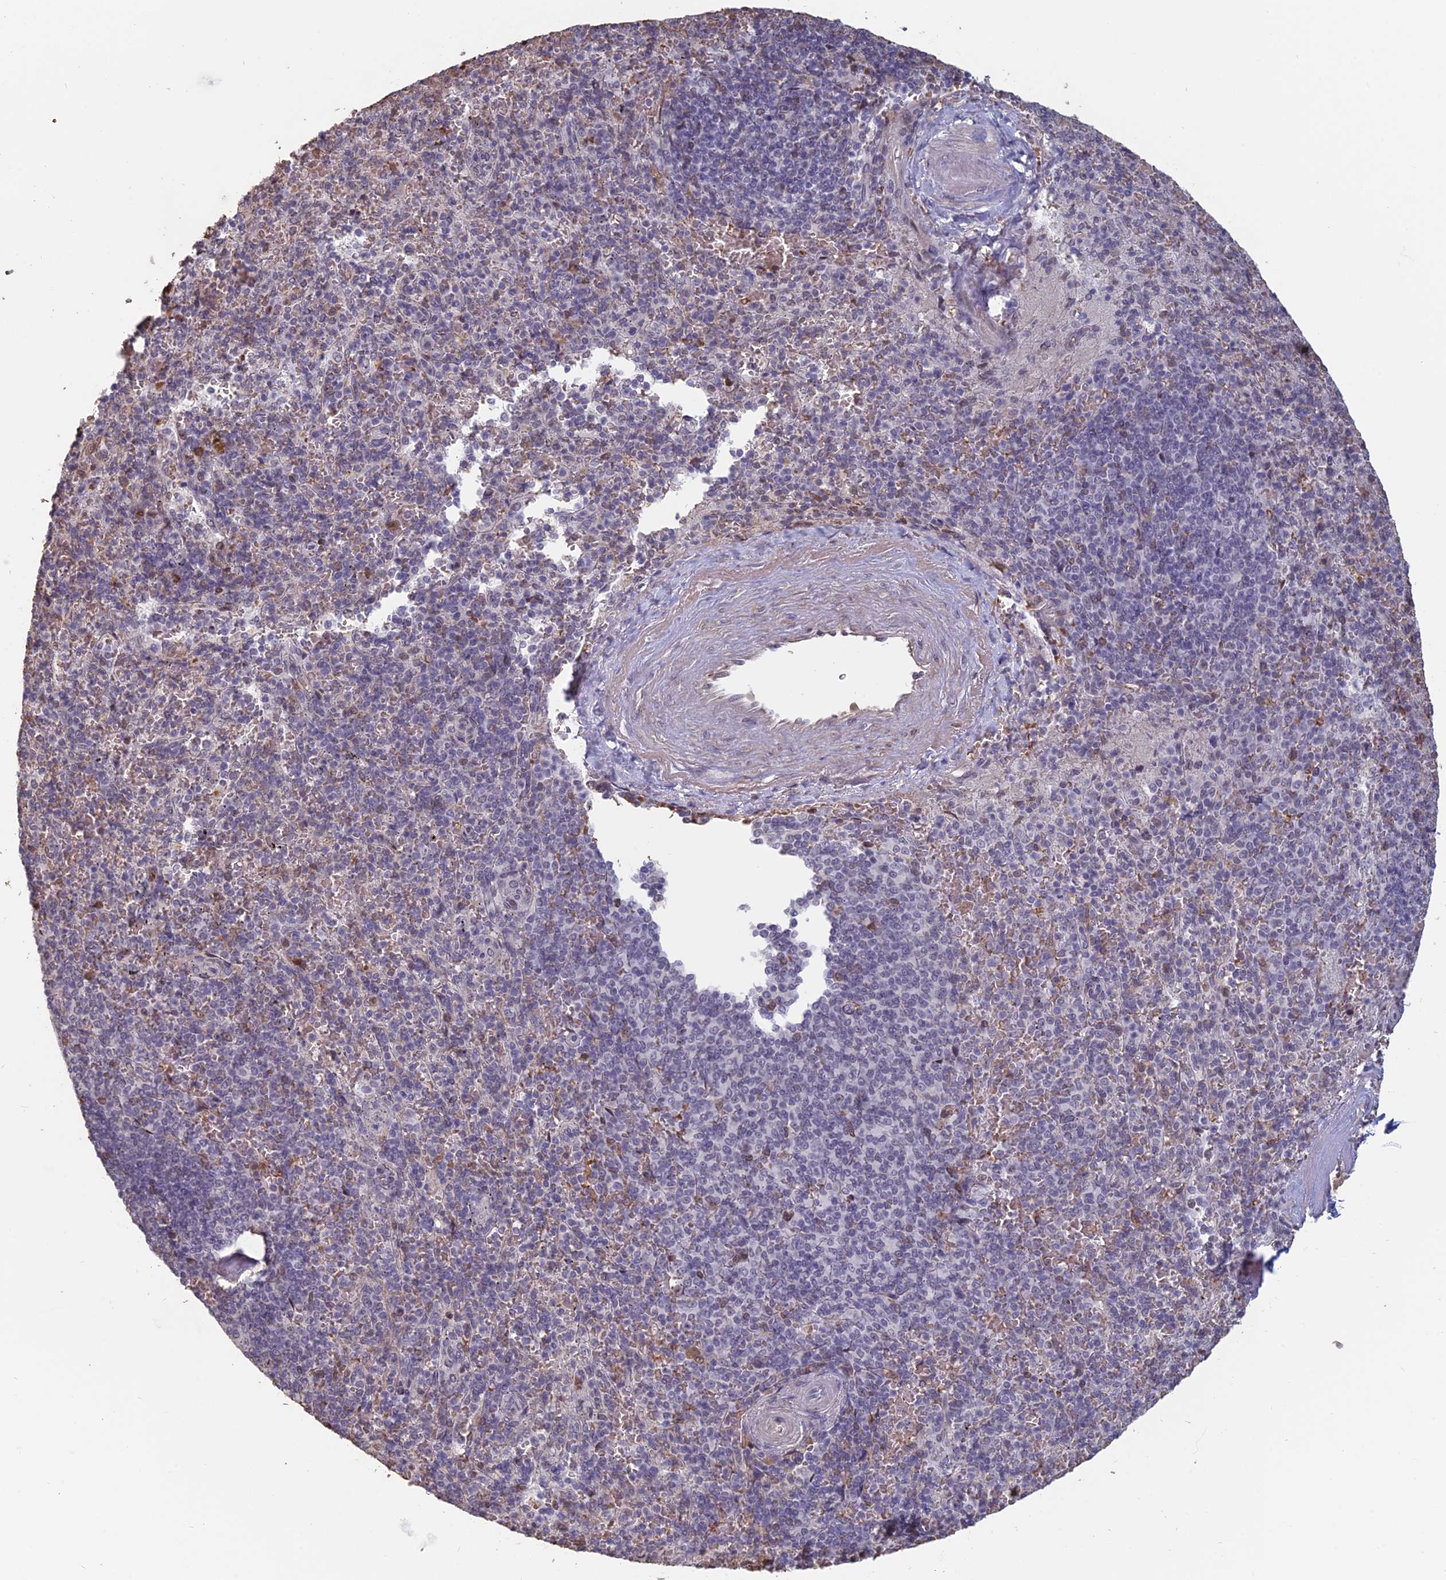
{"staining": {"intensity": "weak", "quantity": "<25%", "location": "nuclear"}, "tissue": "spleen", "cell_type": "Cells in red pulp", "image_type": "normal", "snomed": [{"axis": "morphology", "description": "Normal tissue, NOS"}, {"axis": "topography", "description": "Spleen"}], "caption": "There is no significant staining in cells in red pulp of spleen. (Brightfield microscopy of DAB (3,3'-diaminobenzidine) IHC at high magnification).", "gene": "MFAP1", "patient": {"sex": "male", "age": 82}}